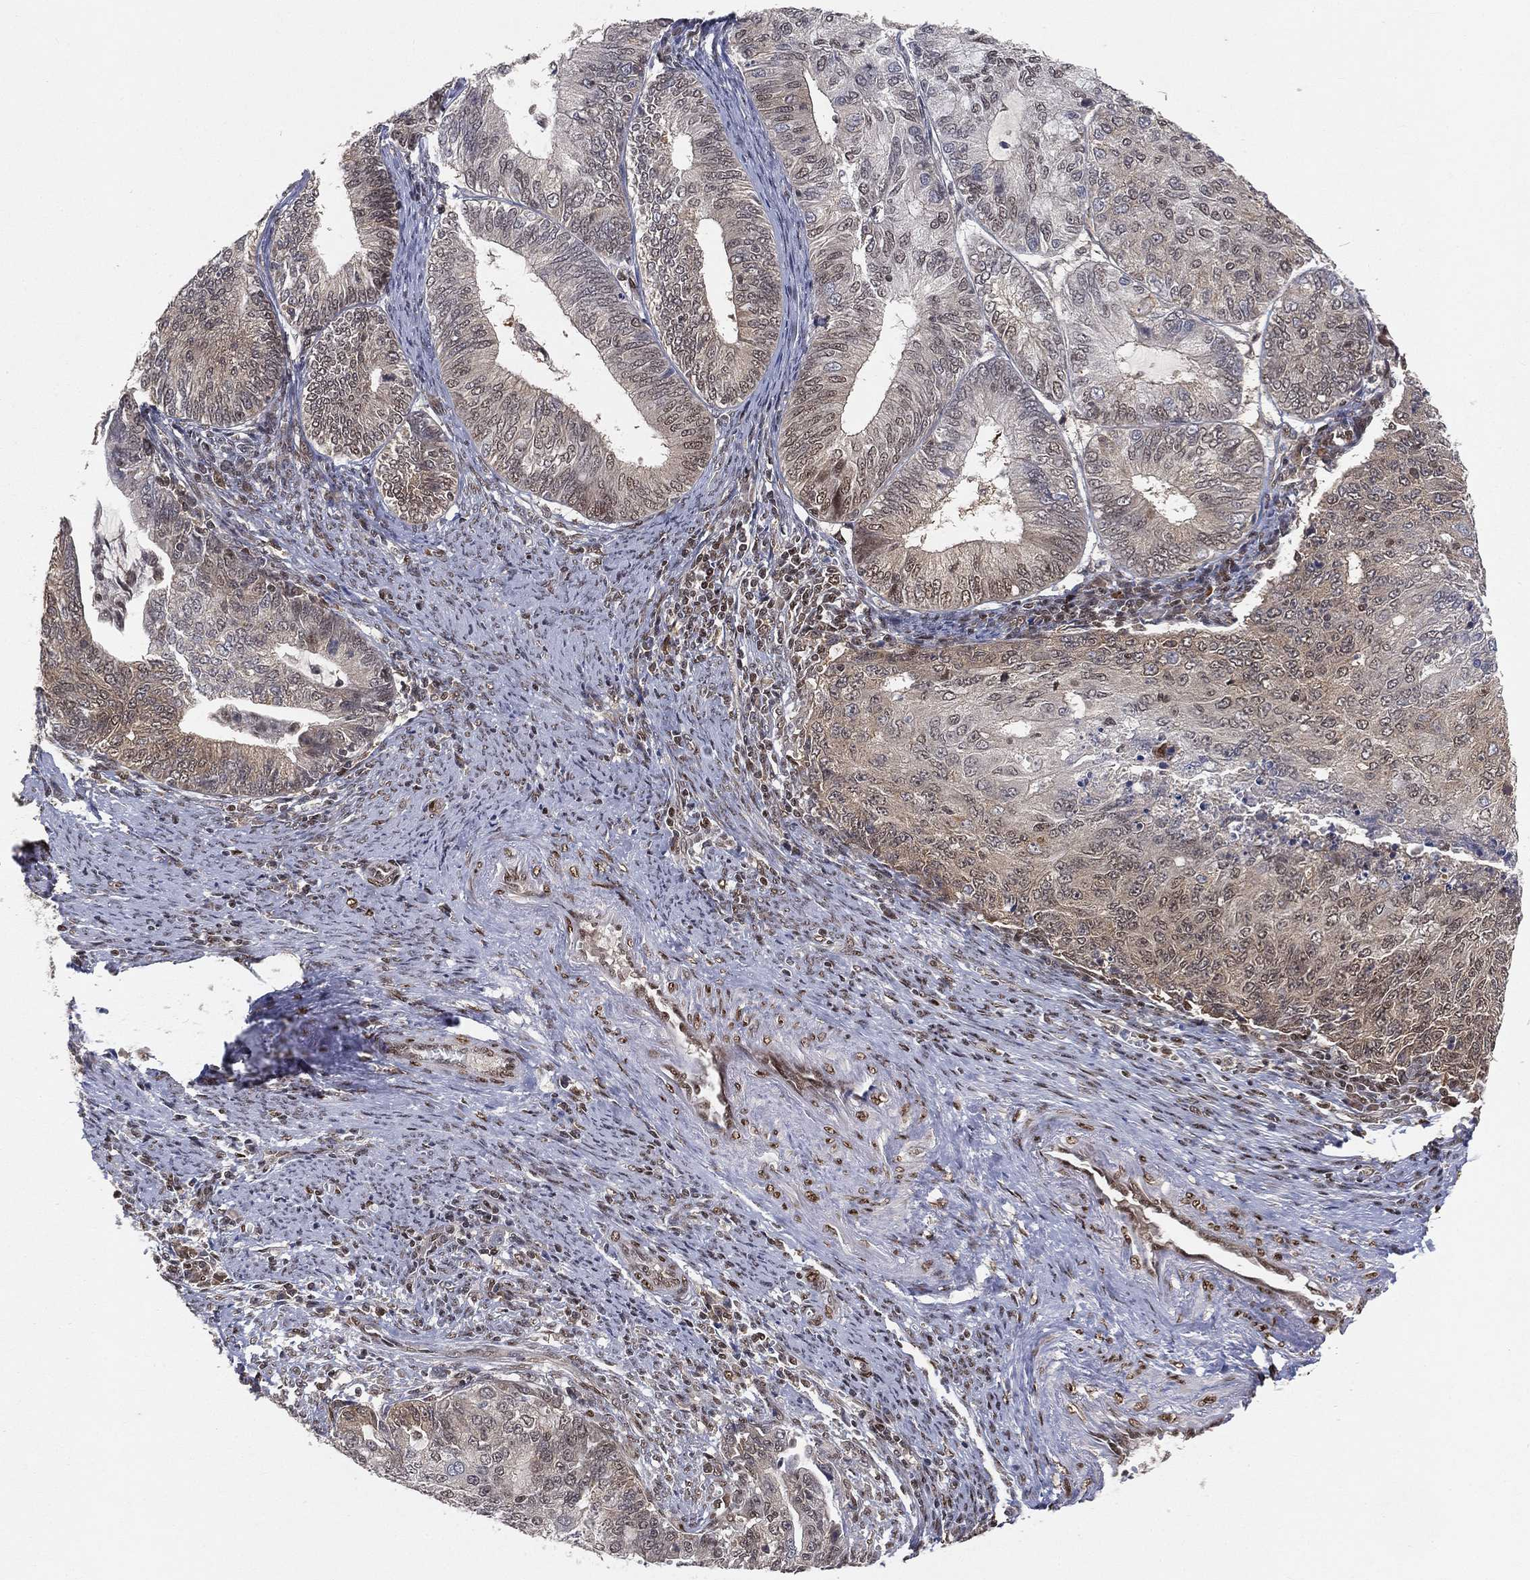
{"staining": {"intensity": "weak", "quantity": "<25%", "location": "cytoplasmic/membranous"}, "tissue": "endometrial cancer", "cell_type": "Tumor cells", "image_type": "cancer", "snomed": [{"axis": "morphology", "description": "Adenocarcinoma, NOS"}, {"axis": "topography", "description": "Endometrium"}], "caption": "Immunohistochemistry image of human endometrial cancer stained for a protein (brown), which exhibits no expression in tumor cells.", "gene": "CRTC3", "patient": {"sex": "female", "age": 82}}